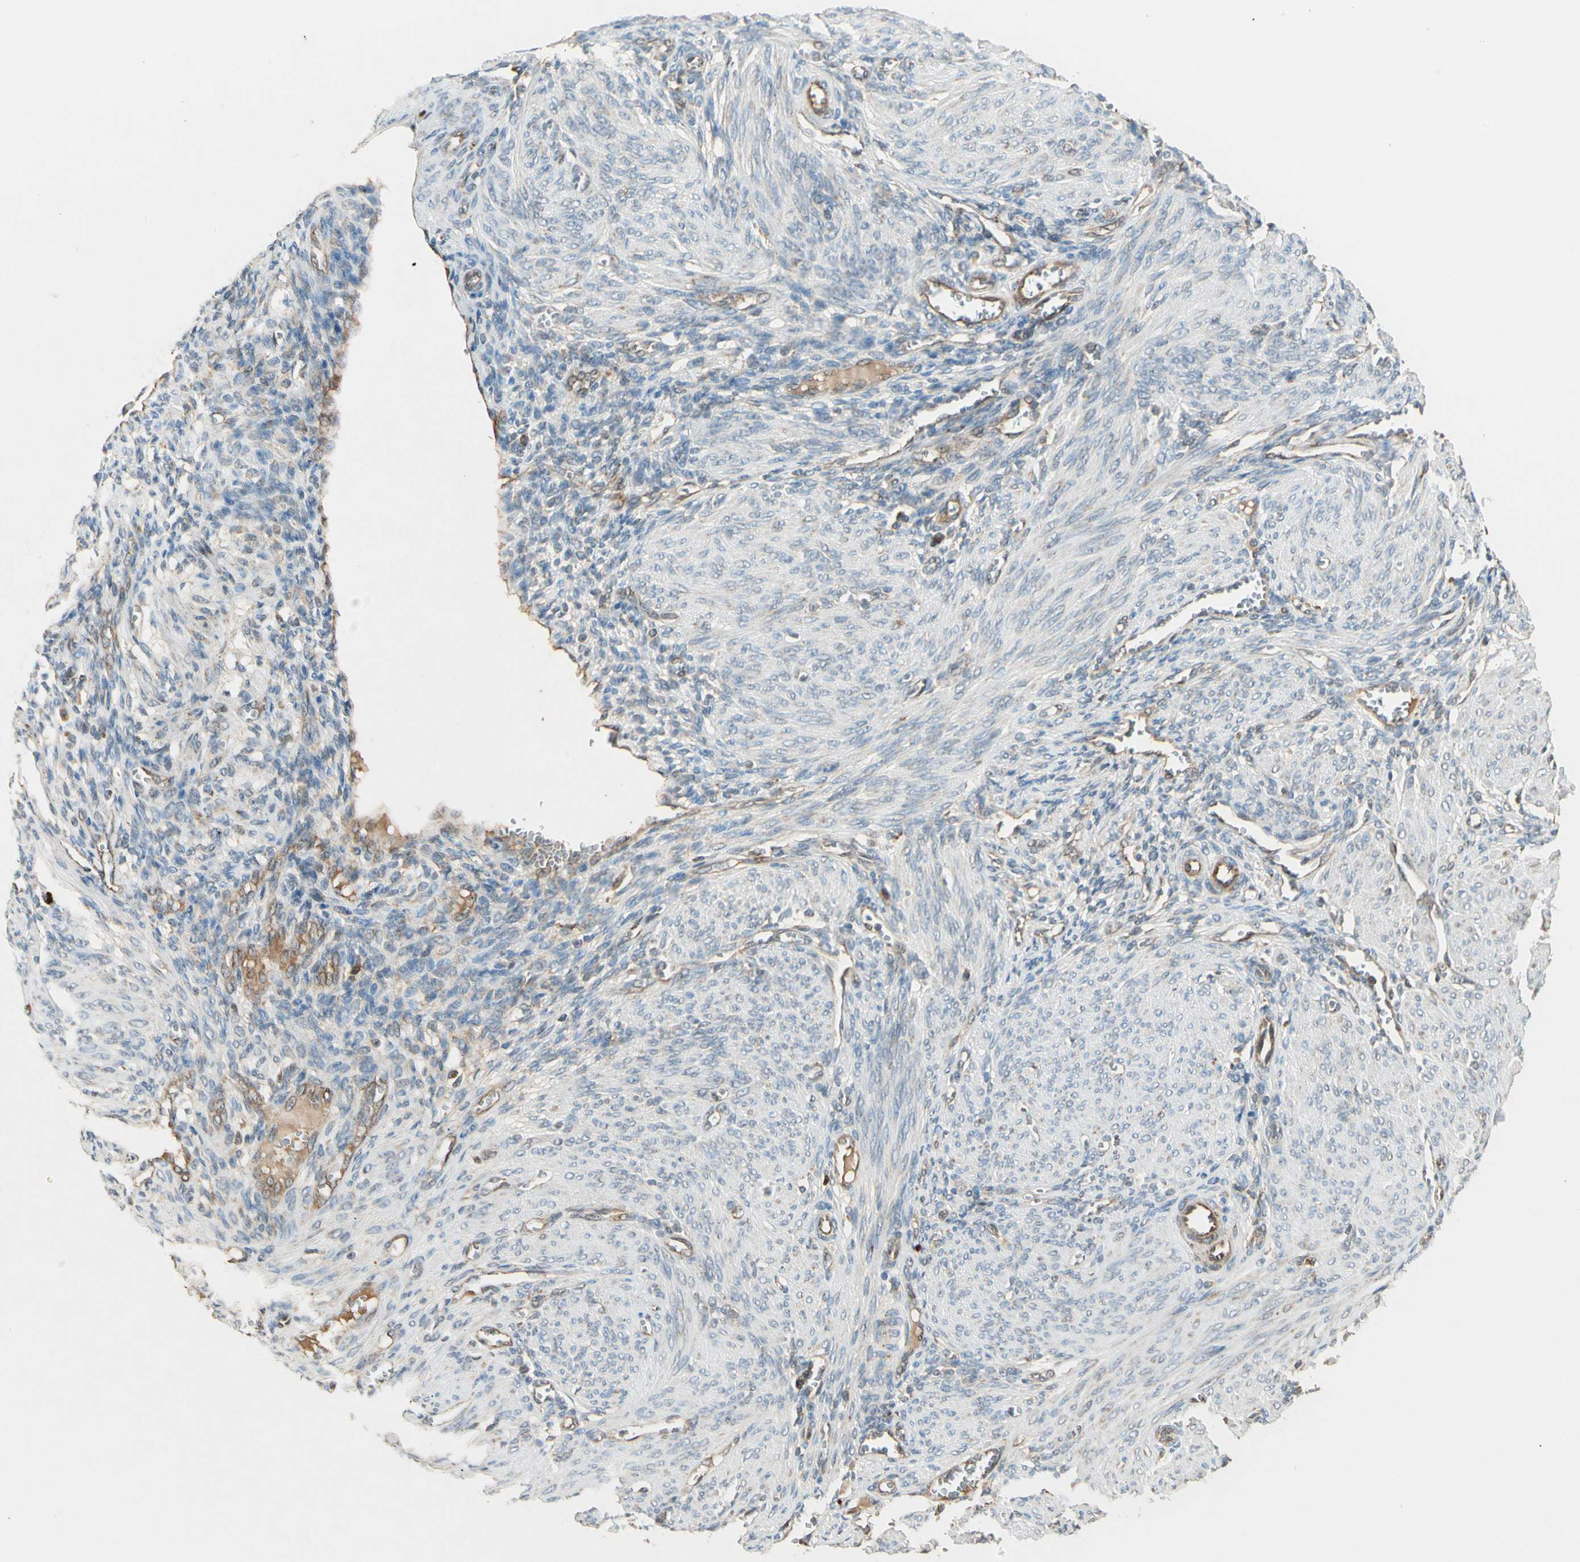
{"staining": {"intensity": "moderate", "quantity": "<25%", "location": "cytoplasmic/membranous"}, "tissue": "endometrium", "cell_type": "Cells in endometrial stroma", "image_type": "normal", "snomed": [{"axis": "morphology", "description": "Normal tissue, NOS"}, {"axis": "topography", "description": "Endometrium"}], "caption": "Endometrium stained with IHC shows moderate cytoplasmic/membranous staining in approximately <25% of cells in endometrial stroma. Using DAB (3,3'-diaminobenzidine) (brown) and hematoxylin (blue) stains, captured at high magnification using brightfield microscopy.", "gene": "MAPK1", "patient": {"sex": "female", "age": 72}}